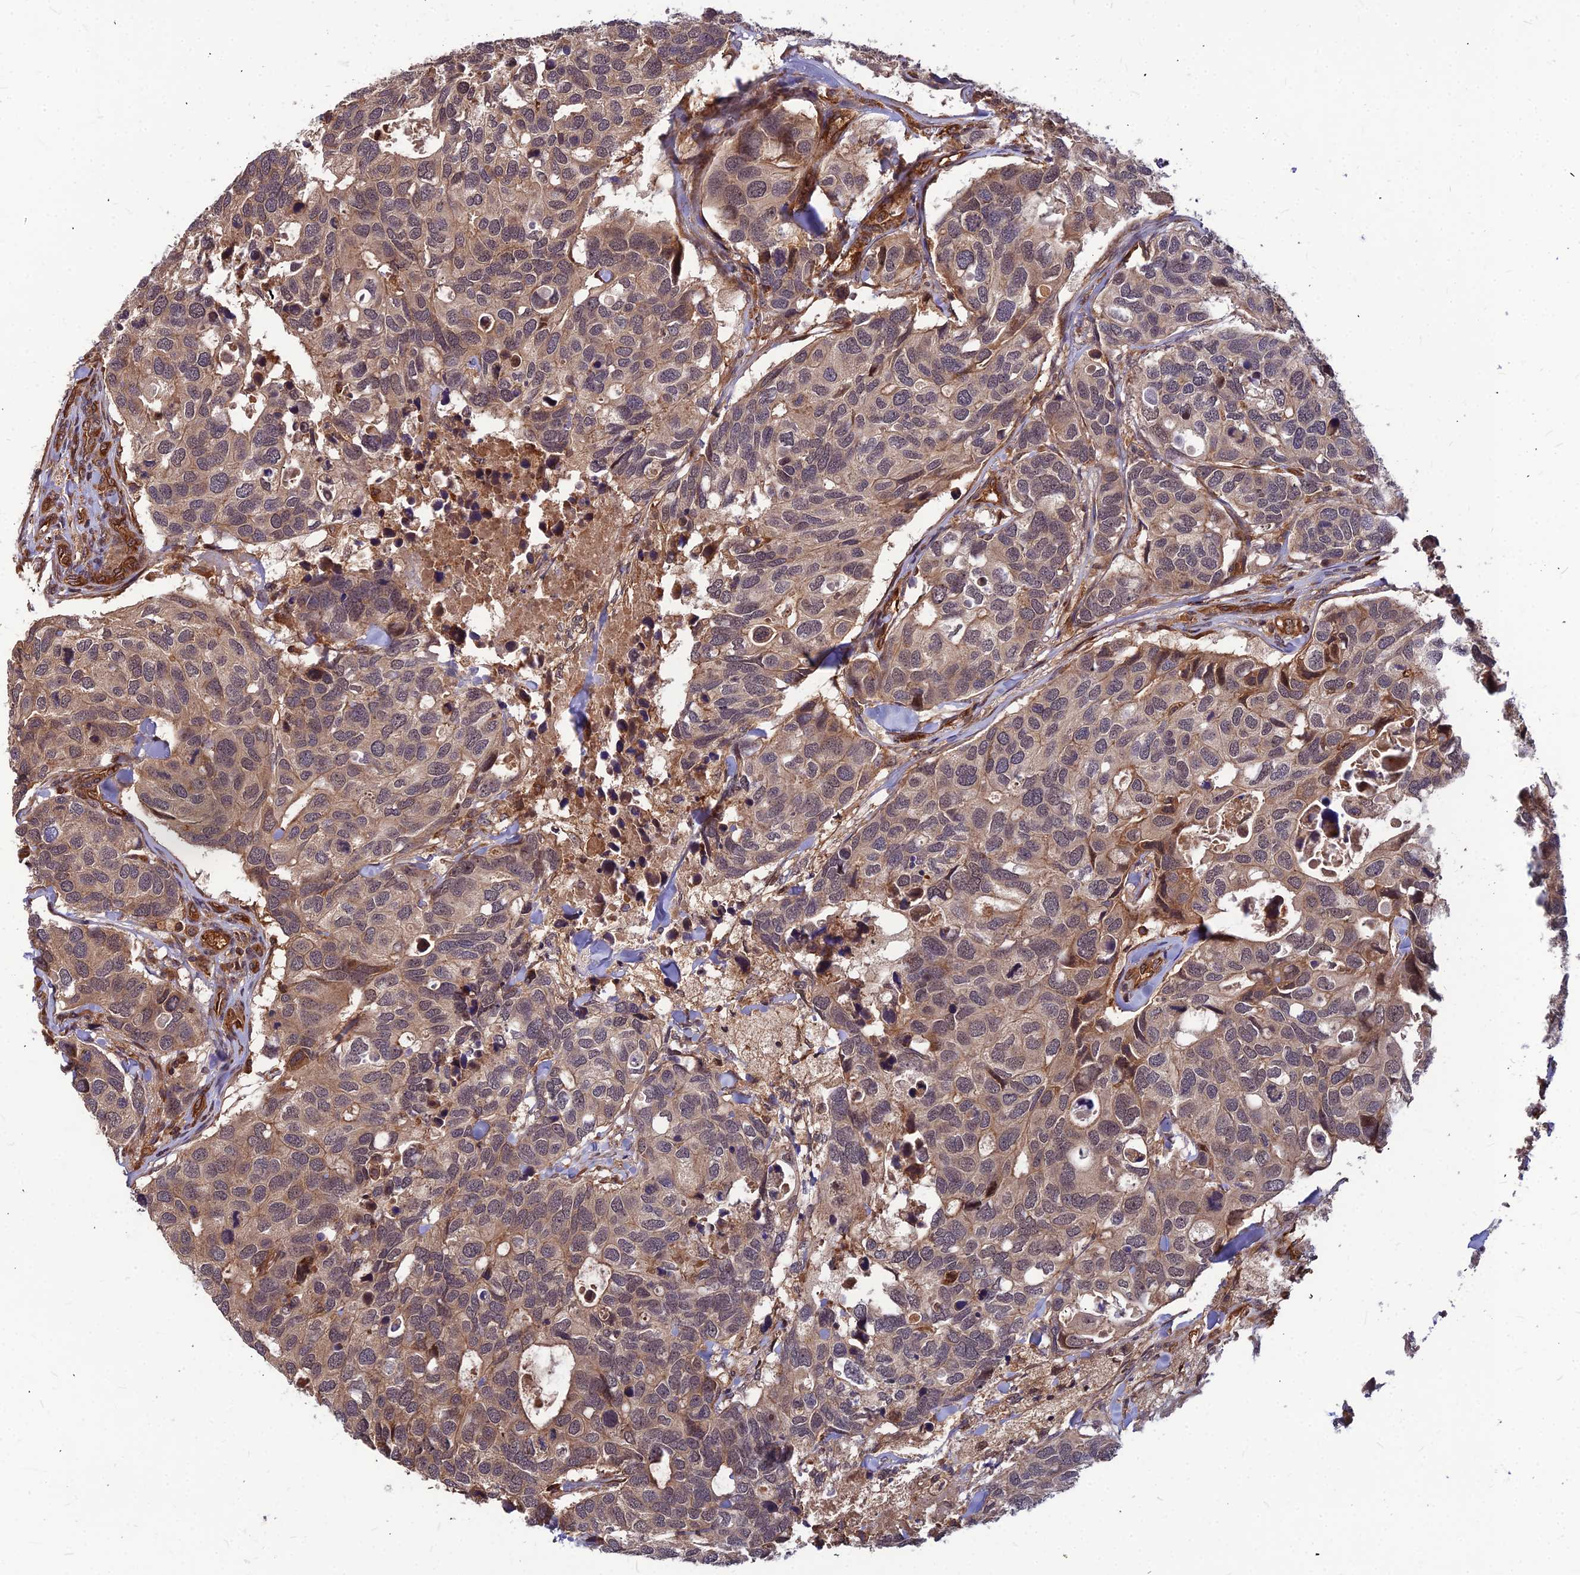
{"staining": {"intensity": "weak", "quantity": ">75%", "location": "cytoplasmic/membranous"}, "tissue": "breast cancer", "cell_type": "Tumor cells", "image_type": "cancer", "snomed": [{"axis": "morphology", "description": "Duct carcinoma"}, {"axis": "topography", "description": "Breast"}], "caption": "Protein expression analysis of infiltrating ductal carcinoma (breast) shows weak cytoplasmic/membranous expression in approximately >75% of tumor cells. Nuclei are stained in blue.", "gene": "ZNF467", "patient": {"sex": "female", "age": 83}}